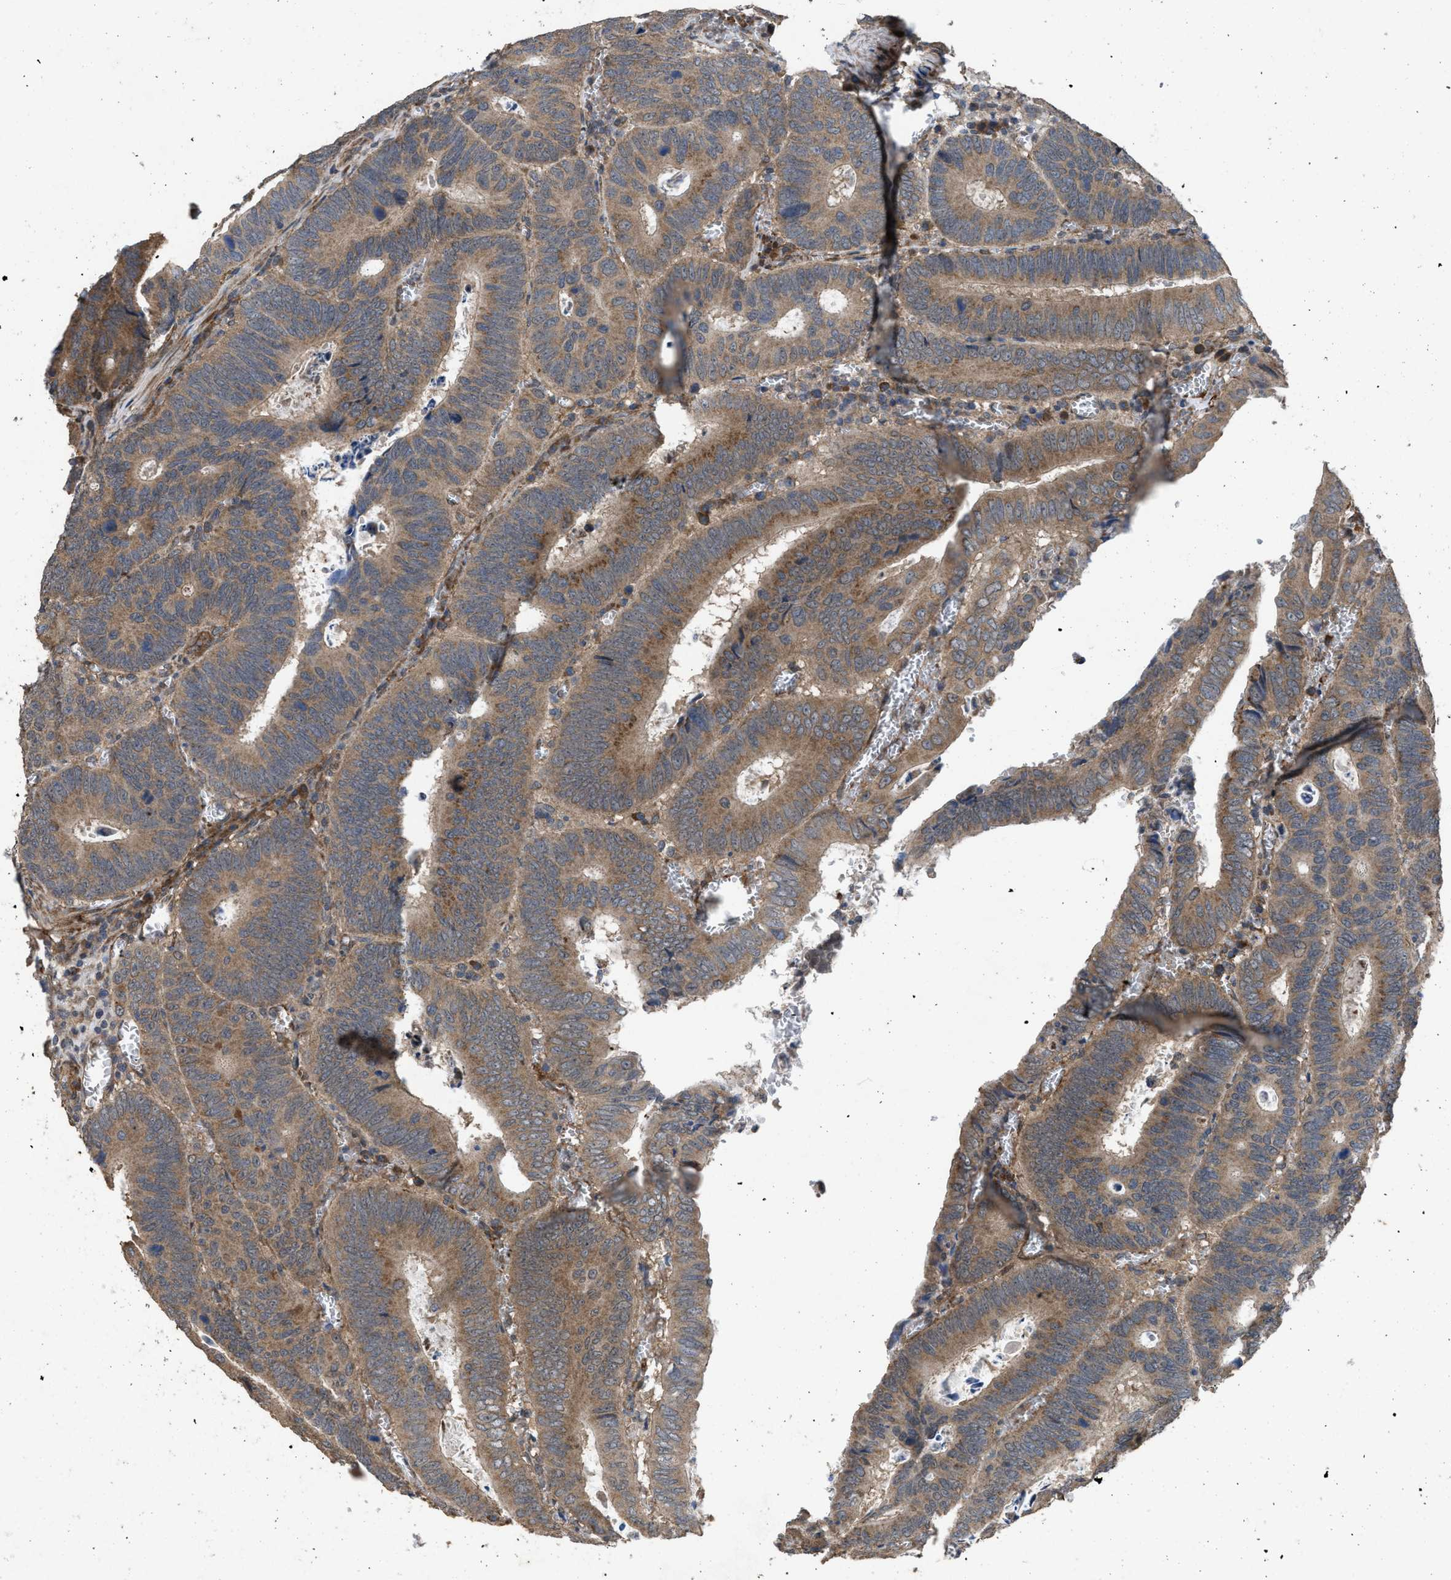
{"staining": {"intensity": "moderate", "quantity": ">75%", "location": "cytoplasmic/membranous"}, "tissue": "colorectal cancer", "cell_type": "Tumor cells", "image_type": "cancer", "snomed": [{"axis": "morphology", "description": "Inflammation, NOS"}, {"axis": "morphology", "description": "Adenocarcinoma, NOS"}, {"axis": "topography", "description": "Colon"}], "caption": "A high-resolution image shows immunohistochemistry (IHC) staining of colorectal adenocarcinoma, which demonstrates moderate cytoplasmic/membranous expression in about >75% of tumor cells.", "gene": "ARL6", "patient": {"sex": "male", "age": 72}}